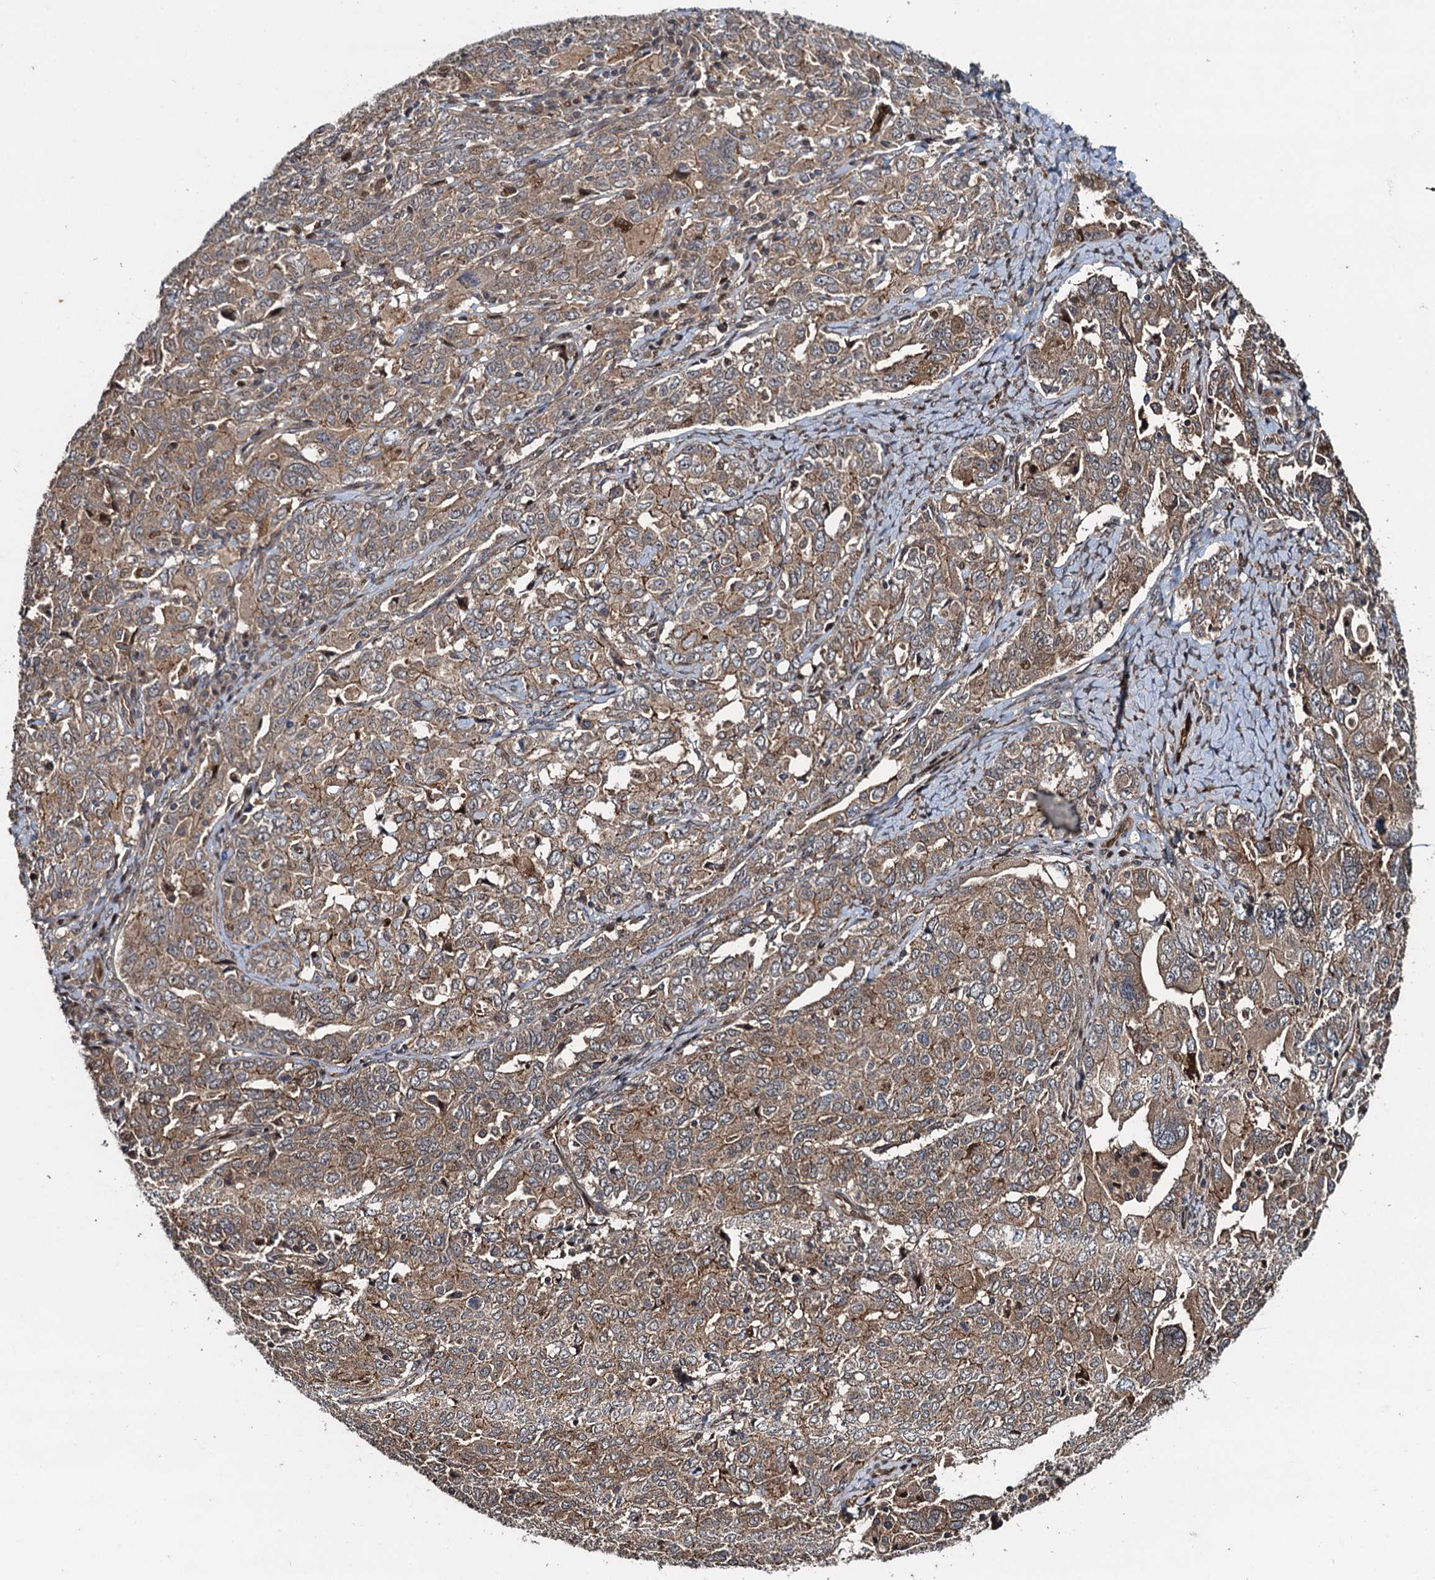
{"staining": {"intensity": "moderate", "quantity": ">75%", "location": "cytoplasmic/membranous,nuclear"}, "tissue": "ovarian cancer", "cell_type": "Tumor cells", "image_type": "cancer", "snomed": [{"axis": "morphology", "description": "Carcinoma, endometroid"}, {"axis": "topography", "description": "Ovary"}], "caption": "IHC micrograph of neoplastic tissue: endometroid carcinoma (ovarian) stained using immunohistochemistry (IHC) exhibits medium levels of moderate protein expression localized specifically in the cytoplasmic/membranous and nuclear of tumor cells, appearing as a cytoplasmic/membranous and nuclear brown color.", "gene": "RHOBTB1", "patient": {"sex": "female", "age": 62}}